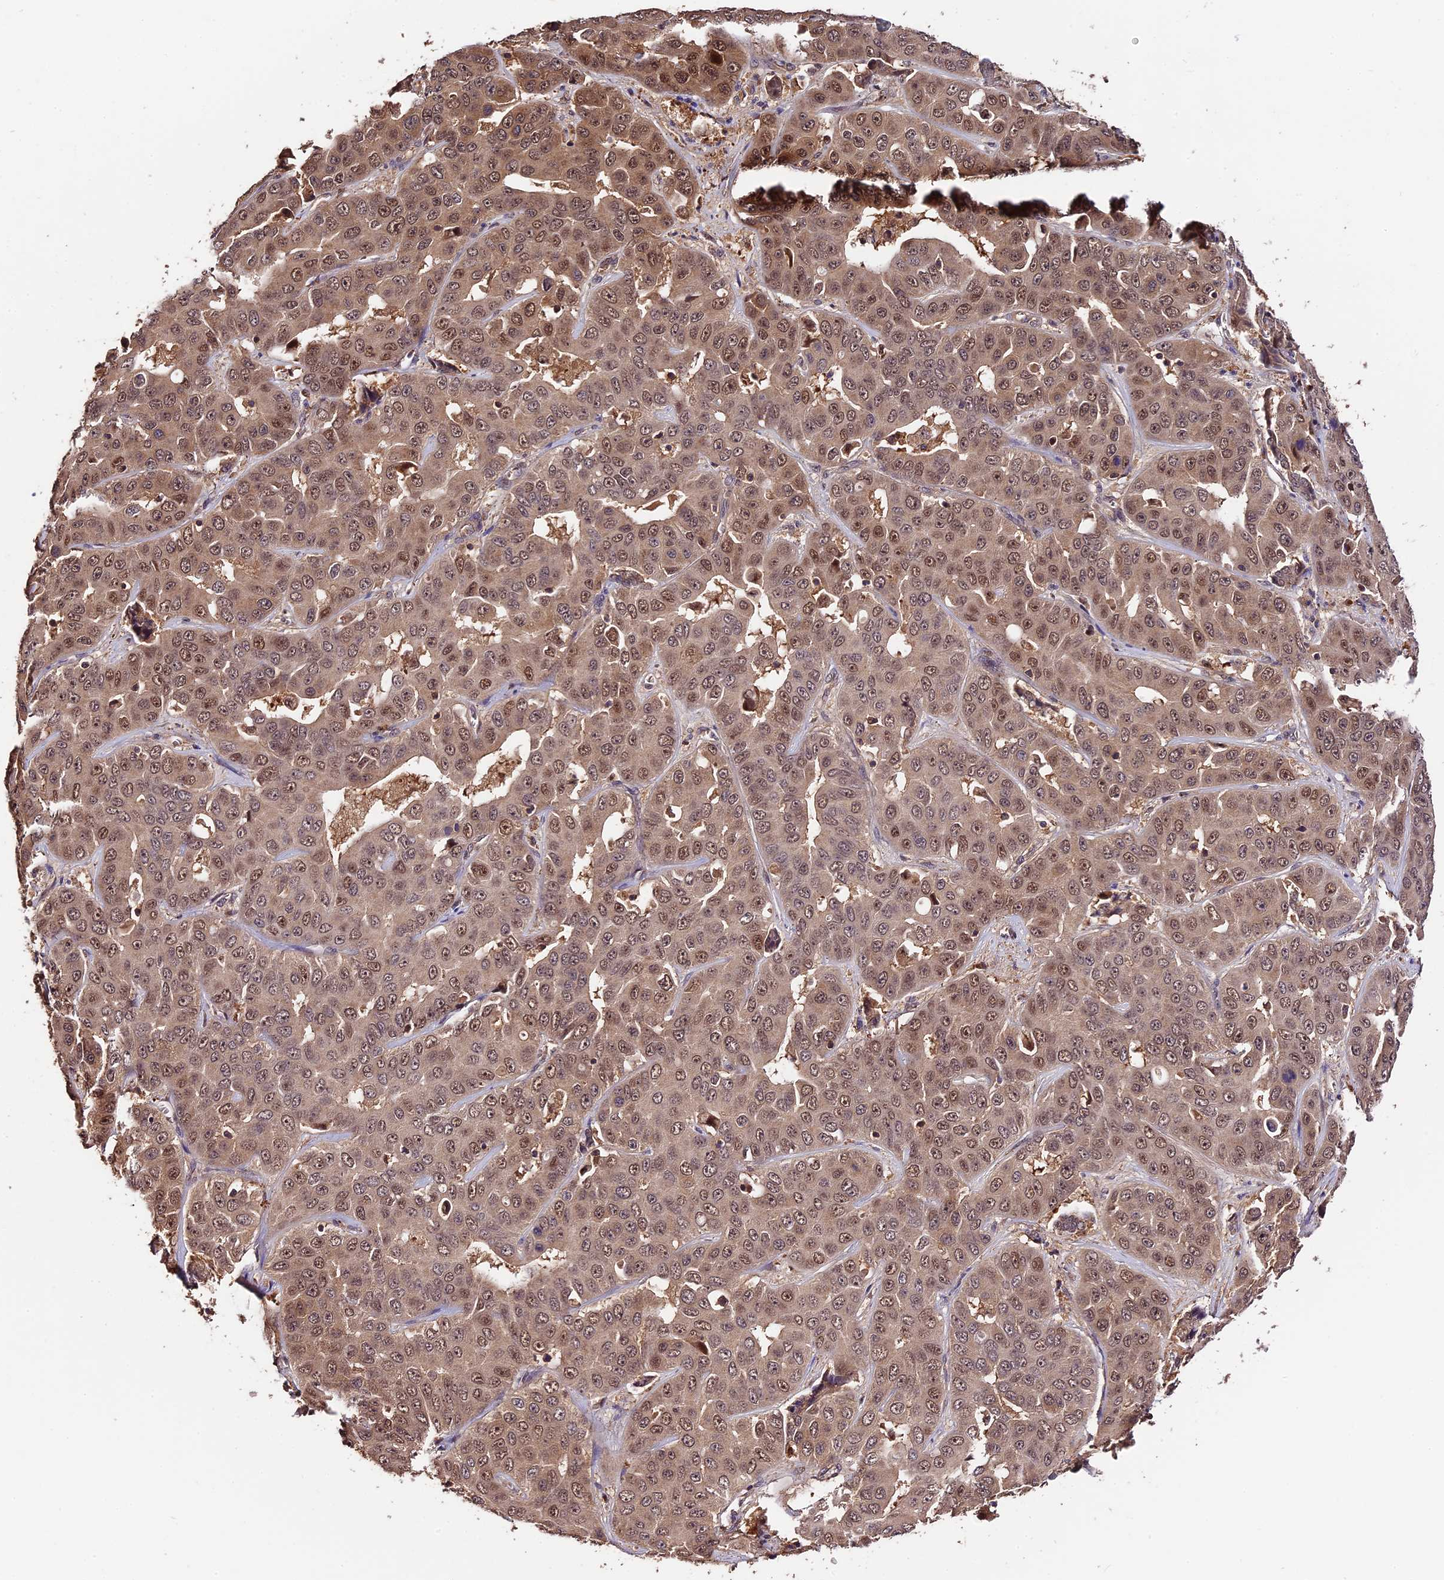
{"staining": {"intensity": "moderate", "quantity": ">75%", "location": "cytoplasmic/membranous,nuclear"}, "tissue": "liver cancer", "cell_type": "Tumor cells", "image_type": "cancer", "snomed": [{"axis": "morphology", "description": "Cholangiocarcinoma"}, {"axis": "topography", "description": "Liver"}], "caption": "Liver cancer stained for a protein (brown) reveals moderate cytoplasmic/membranous and nuclear positive staining in approximately >75% of tumor cells.", "gene": "TRMT1", "patient": {"sex": "female", "age": 52}}